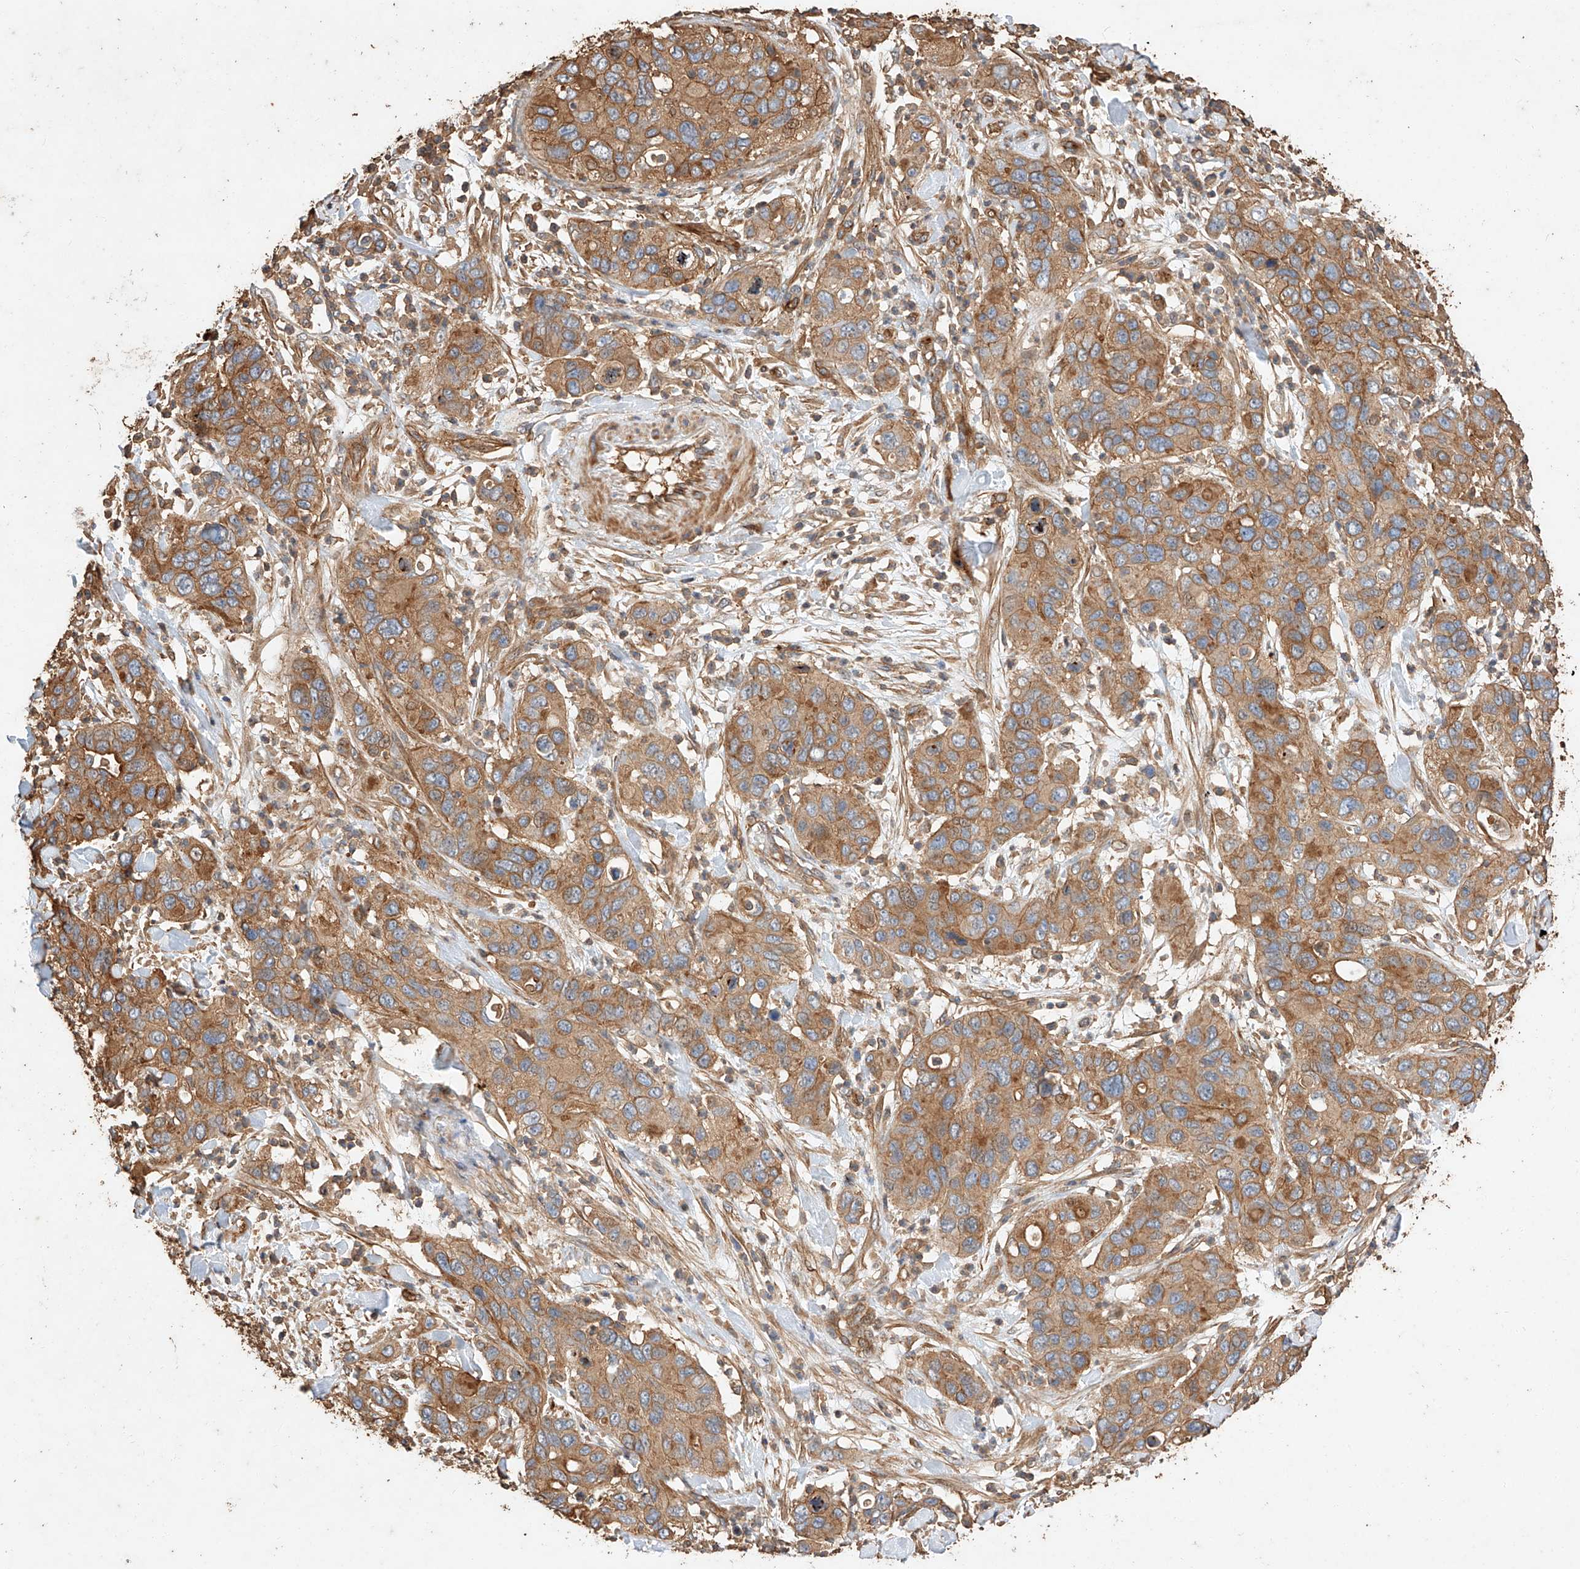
{"staining": {"intensity": "moderate", "quantity": ">75%", "location": "cytoplasmic/membranous"}, "tissue": "pancreatic cancer", "cell_type": "Tumor cells", "image_type": "cancer", "snomed": [{"axis": "morphology", "description": "Adenocarcinoma, NOS"}, {"axis": "topography", "description": "Pancreas"}], "caption": "An image of pancreatic cancer stained for a protein displays moderate cytoplasmic/membranous brown staining in tumor cells.", "gene": "GHDC", "patient": {"sex": "female", "age": 71}}